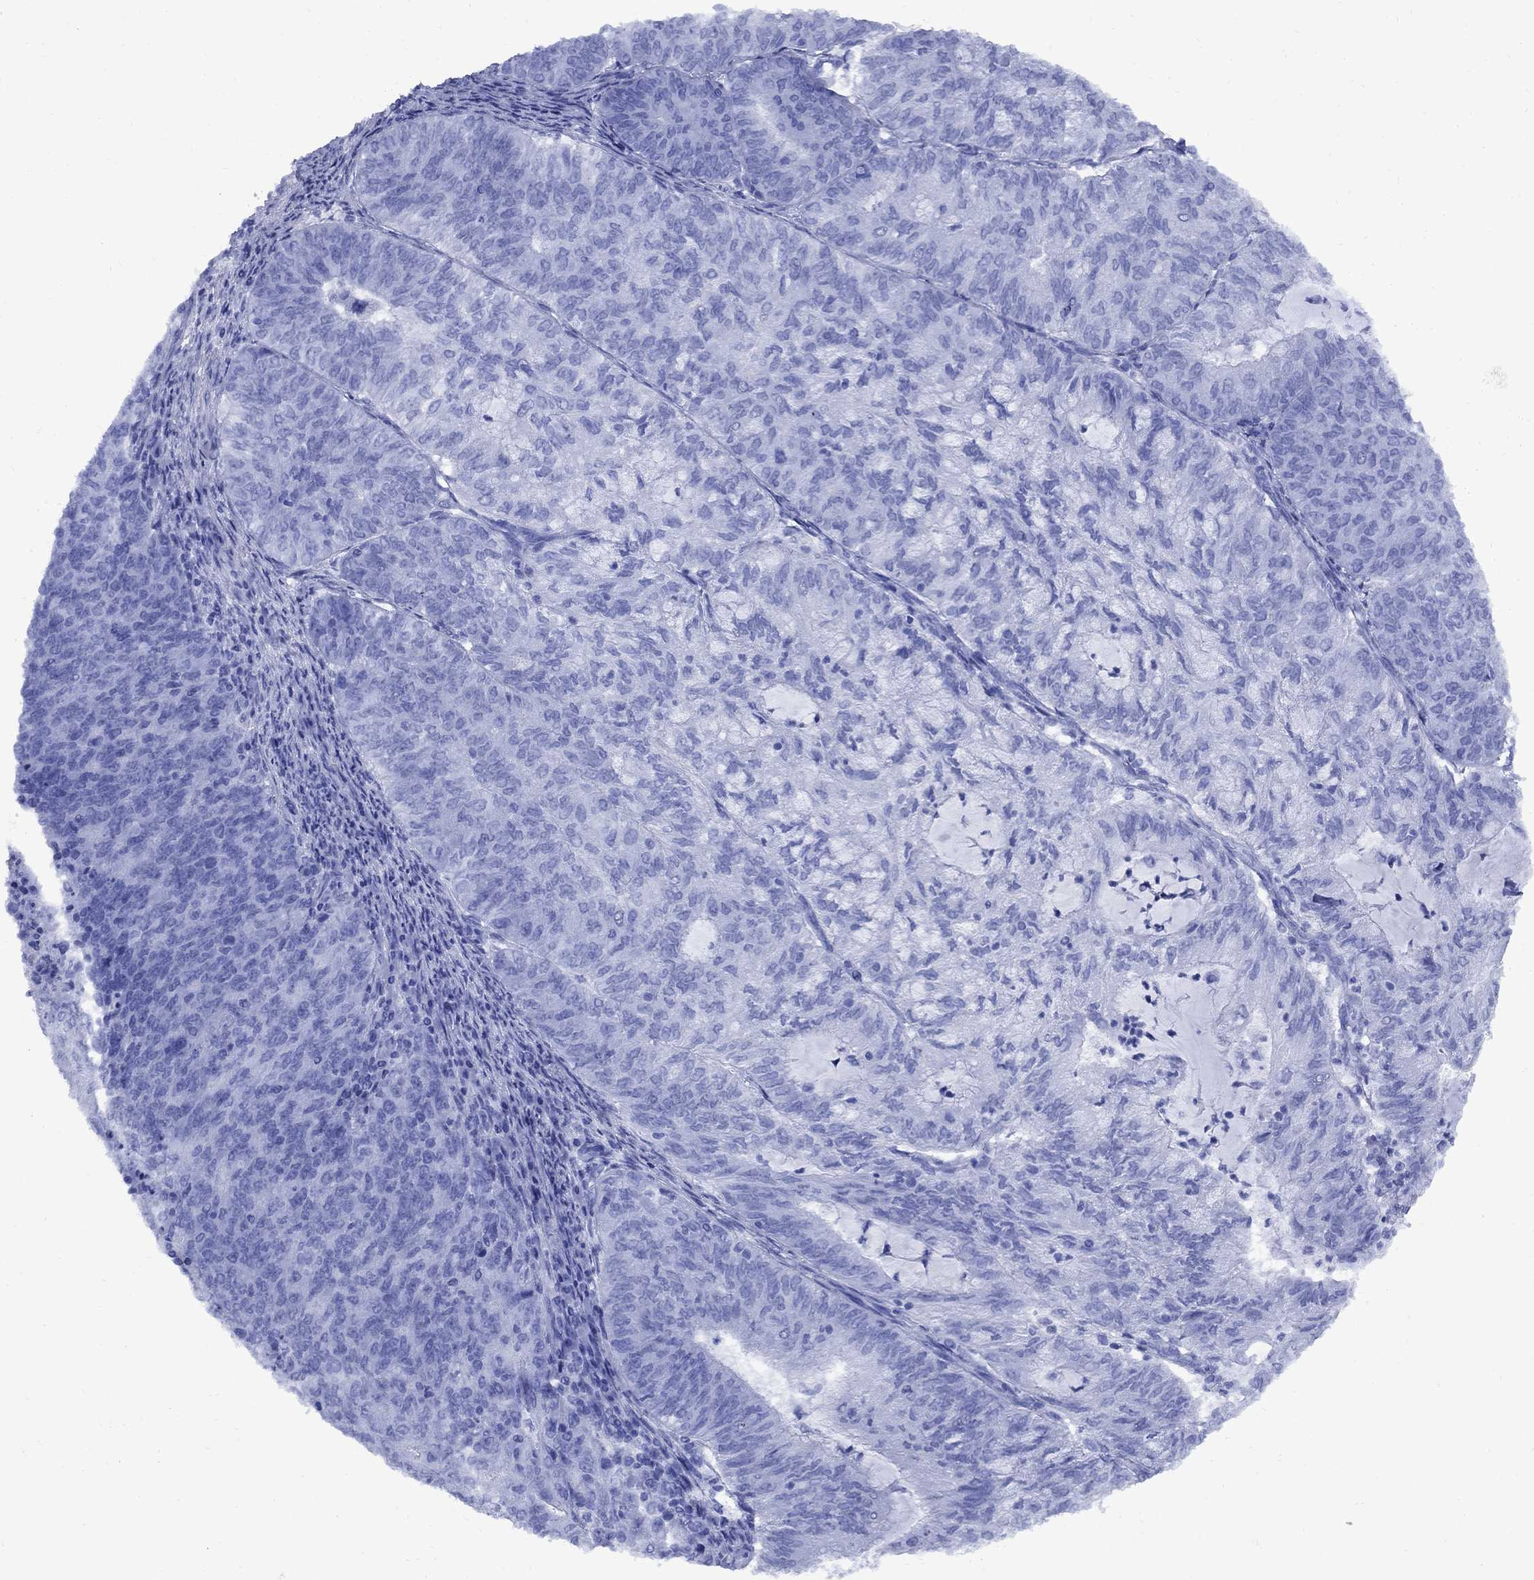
{"staining": {"intensity": "negative", "quantity": "none", "location": "none"}, "tissue": "endometrial cancer", "cell_type": "Tumor cells", "image_type": "cancer", "snomed": [{"axis": "morphology", "description": "Adenocarcinoma, NOS"}, {"axis": "topography", "description": "Endometrium"}], "caption": "Tumor cells are negative for protein expression in human adenocarcinoma (endometrial).", "gene": "SMCP", "patient": {"sex": "female", "age": 82}}